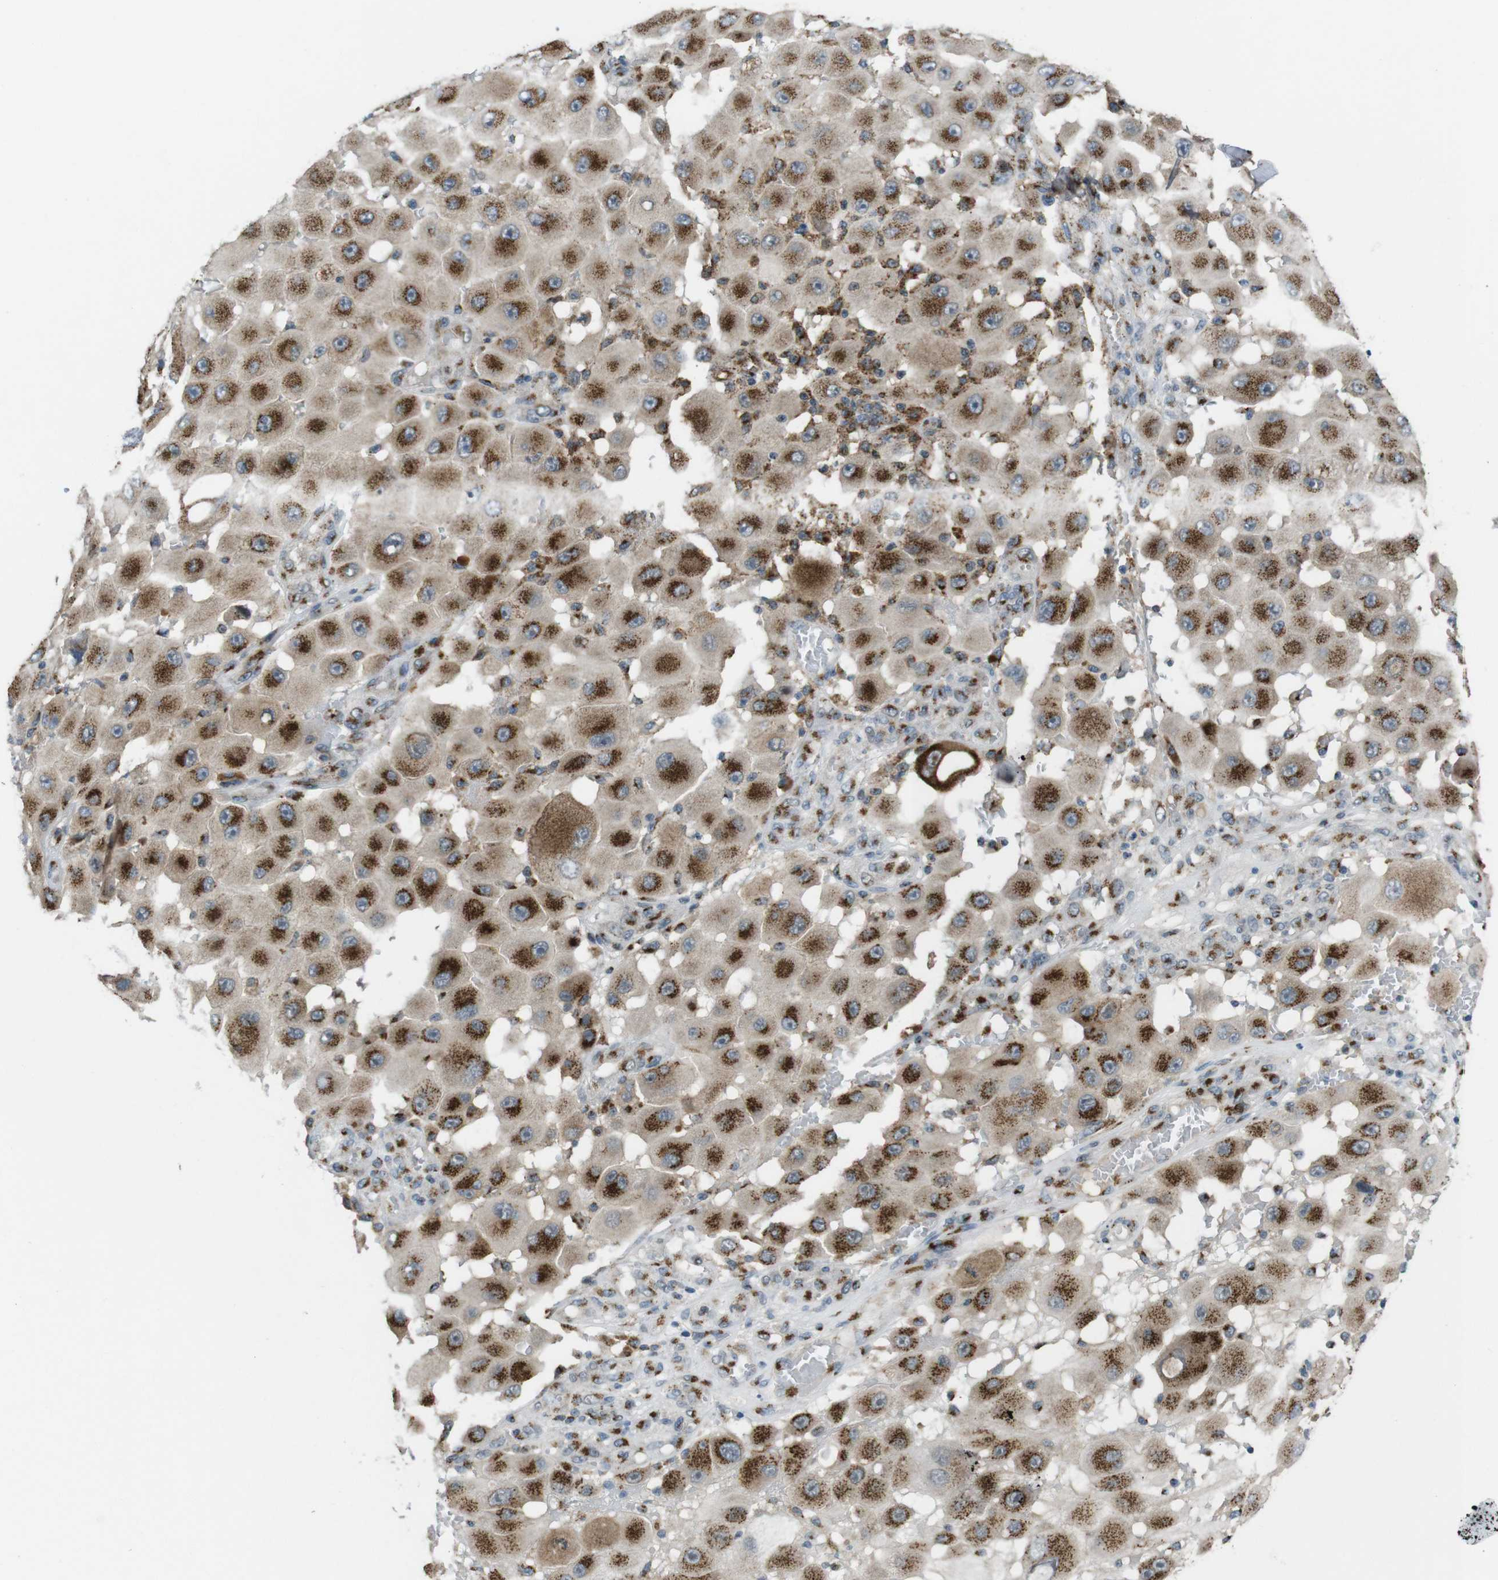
{"staining": {"intensity": "strong", "quantity": ">75%", "location": "cytoplasmic/membranous"}, "tissue": "melanoma", "cell_type": "Tumor cells", "image_type": "cancer", "snomed": [{"axis": "morphology", "description": "Malignant melanoma, NOS"}, {"axis": "topography", "description": "Skin"}], "caption": "This is a photomicrograph of immunohistochemistry staining of melanoma, which shows strong staining in the cytoplasmic/membranous of tumor cells.", "gene": "ZFPL1", "patient": {"sex": "female", "age": 81}}